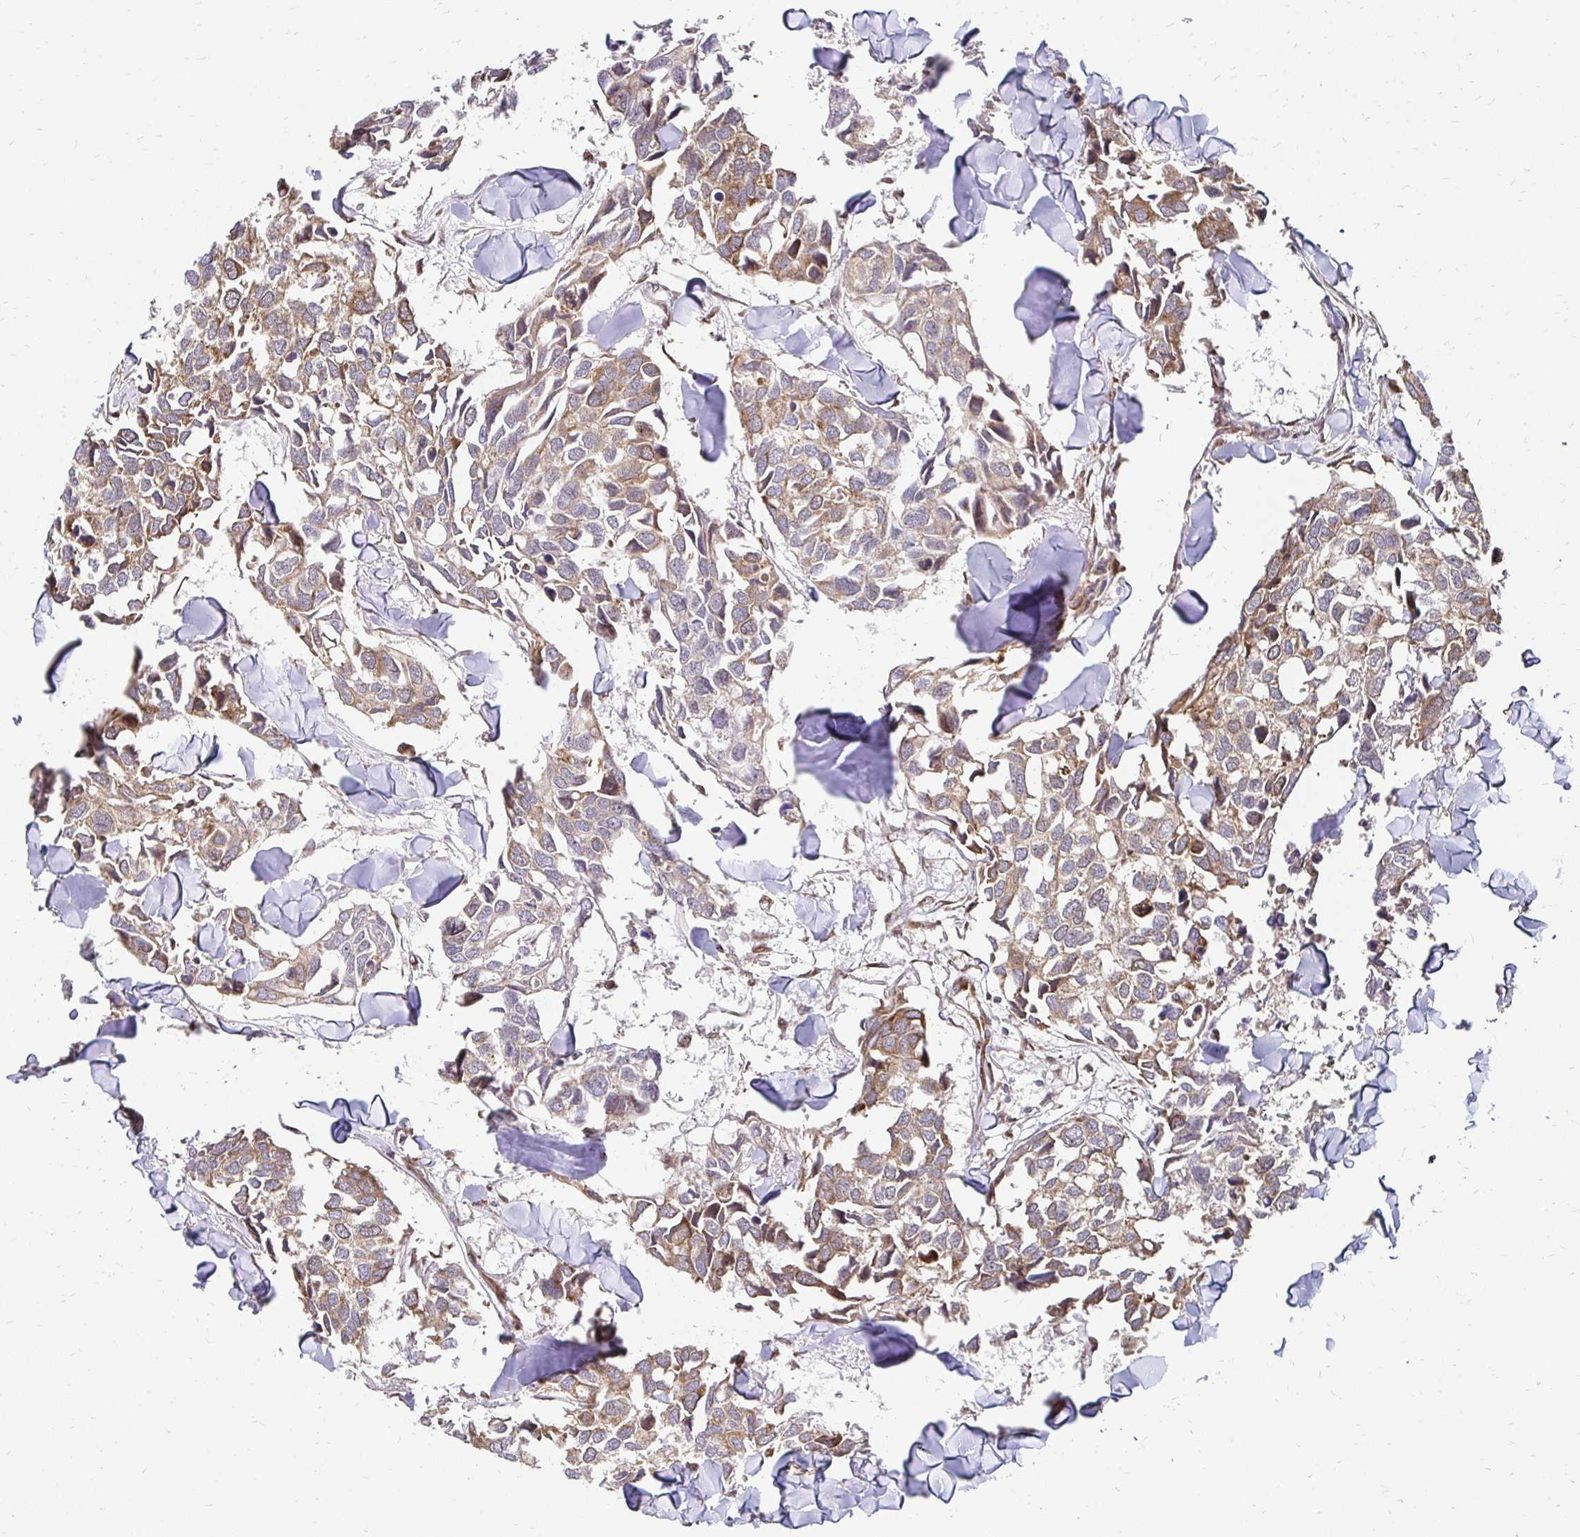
{"staining": {"intensity": "weak", "quantity": ">75%", "location": "cytoplasmic/membranous"}, "tissue": "breast cancer", "cell_type": "Tumor cells", "image_type": "cancer", "snomed": [{"axis": "morphology", "description": "Duct carcinoma"}, {"axis": "topography", "description": "Breast"}], "caption": "Breast cancer was stained to show a protein in brown. There is low levels of weak cytoplasmic/membranous staining in approximately >75% of tumor cells.", "gene": "ZW10", "patient": {"sex": "female", "age": 83}}